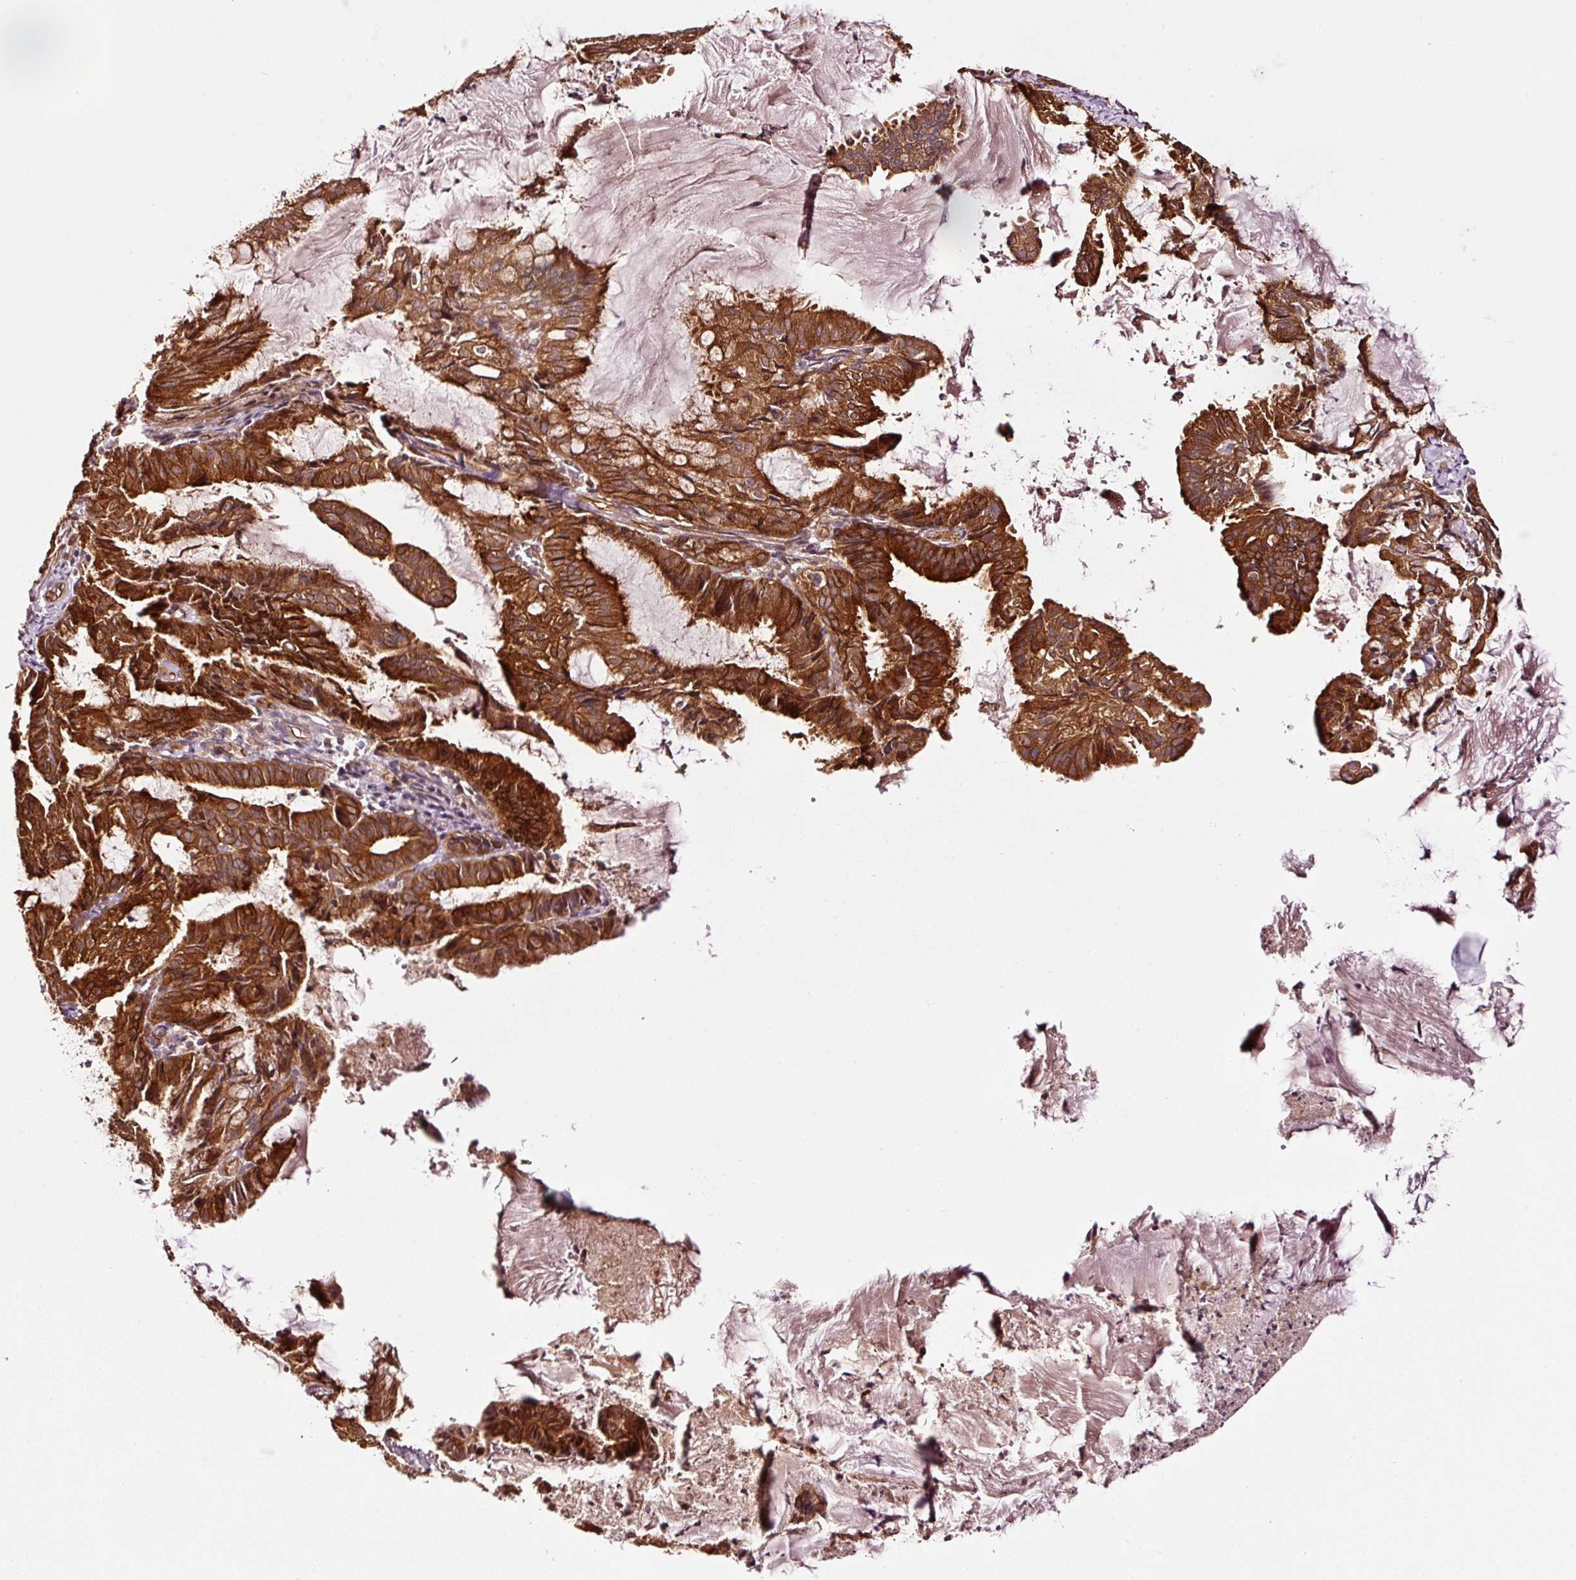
{"staining": {"intensity": "strong", "quantity": ">75%", "location": "cytoplasmic/membranous"}, "tissue": "endometrial cancer", "cell_type": "Tumor cells", "image_type": "cancer", "snomed": [{"axis": "morphology", "description": "Adenocarcinoma, NOS"}, {"axis": "topography", "description": "Endometrium"}], "caption": "Strong cytoplasmic/membranous protein expression is identified in about >75% of tumor cells in endometrial cancer (adenocarcinoma). Using DAB (3,3'-diaminobenzidine) (brown) and hematoxylin (blue) stains, captured at high magnification using brightfield microscopy.", "gene": "METAP1", "patient": {"sex": "female", "age": 86}}